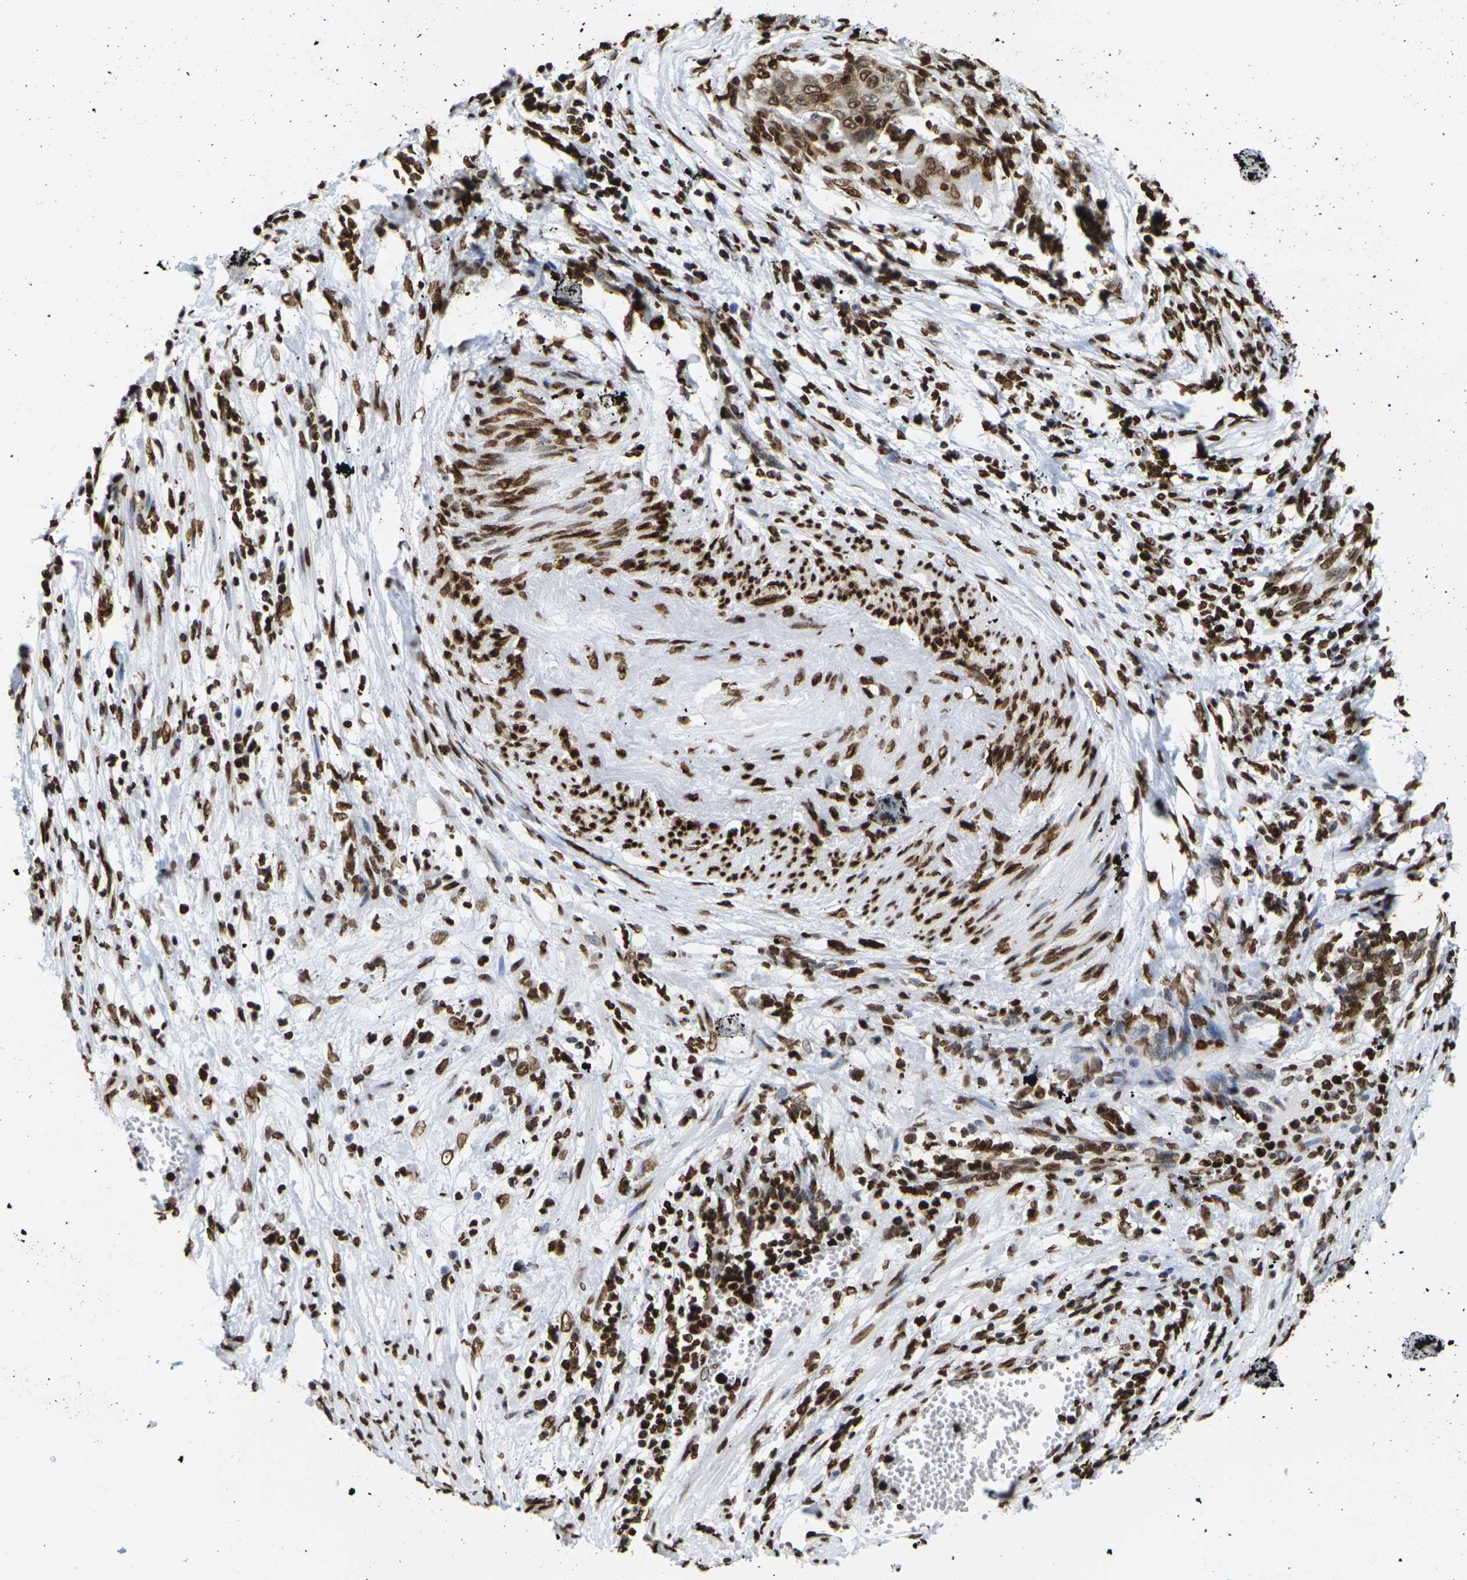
{"staining": {"intensity": "strong", "quantity": ">75%", "location": "cytoplasmic/membranous,nuclear"}, "tissue": "cervical cancer", "cell_type": "Tumor cells", "image_type": "cancer", "snomed": [{"axis": "morphology", "description": "Squamous cell carcinoma, NOS"}, {"axis": "topography", "description": "Cervix"}], "caption": "This is a photomicrograph of immunohistochemistry (IHC) staining of squamous cell carcinoma (cervical), which shows strong expression in the cytoplasmic/membranous and nuclear of tumor cells.", "gene": "H2AC21", "patient": {"sex": "female", "age": 39}}